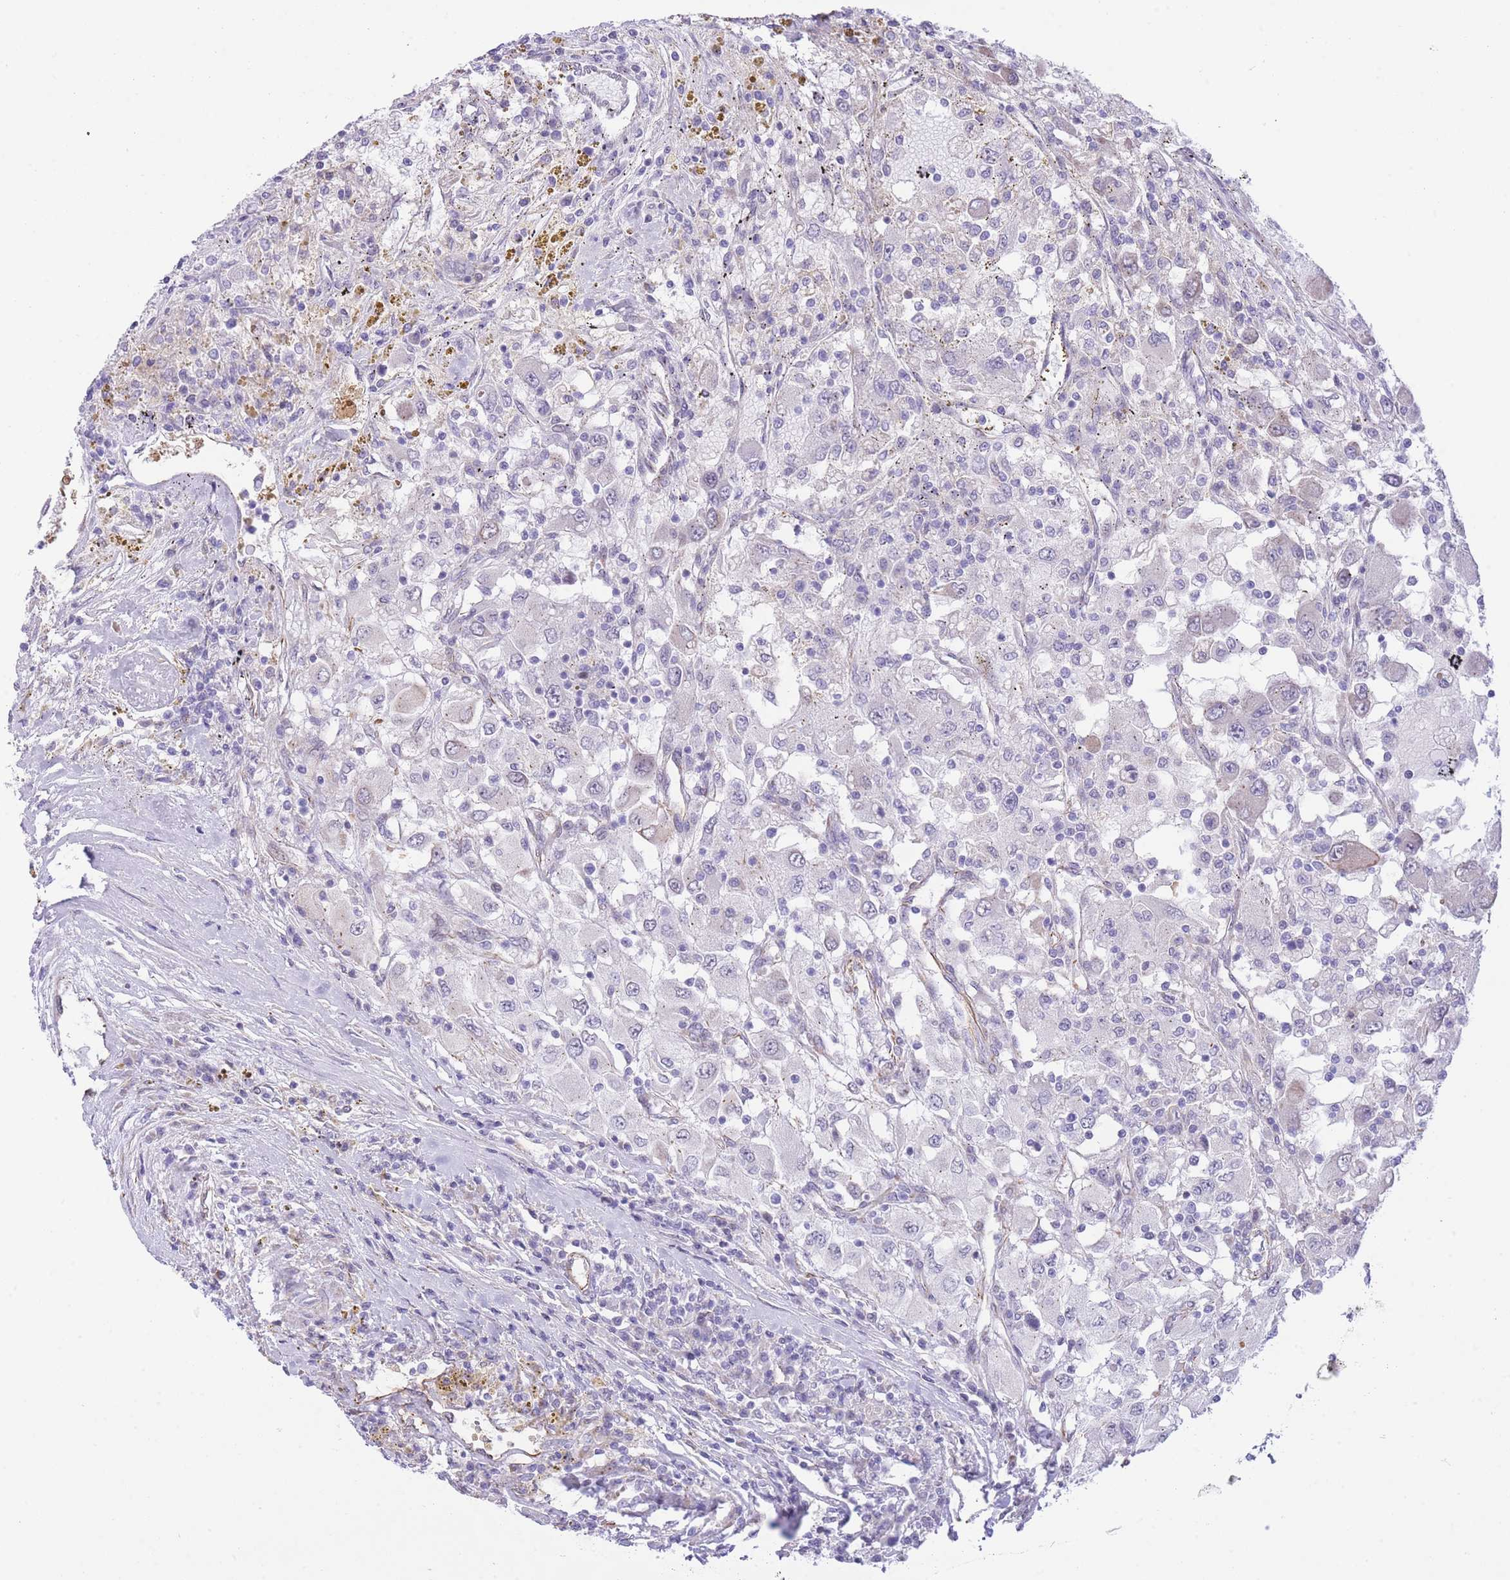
{"staining": {"intensity": "negative", "quantity": "none", "location": "none"}, "tissue": "renal cancer", "cell_type": "Tumor cells", "image_type": "cancer", "snomed": [{"axis": "morphology", "description": "Adenocarcinoma, NOS"}, {"axis": "topography", "description": "Kidney"}], "caption": "High magnification brightfield microscopy of renal cancer (adenocarcinoma) stained with DAB (3,3'-diaminobenzidine) (brown) and counterstained with hematoxylin (blue): tumor cells show no significant positivity.", "gene": "PSG8", "patient": {"sex": "female", "age": 67}}